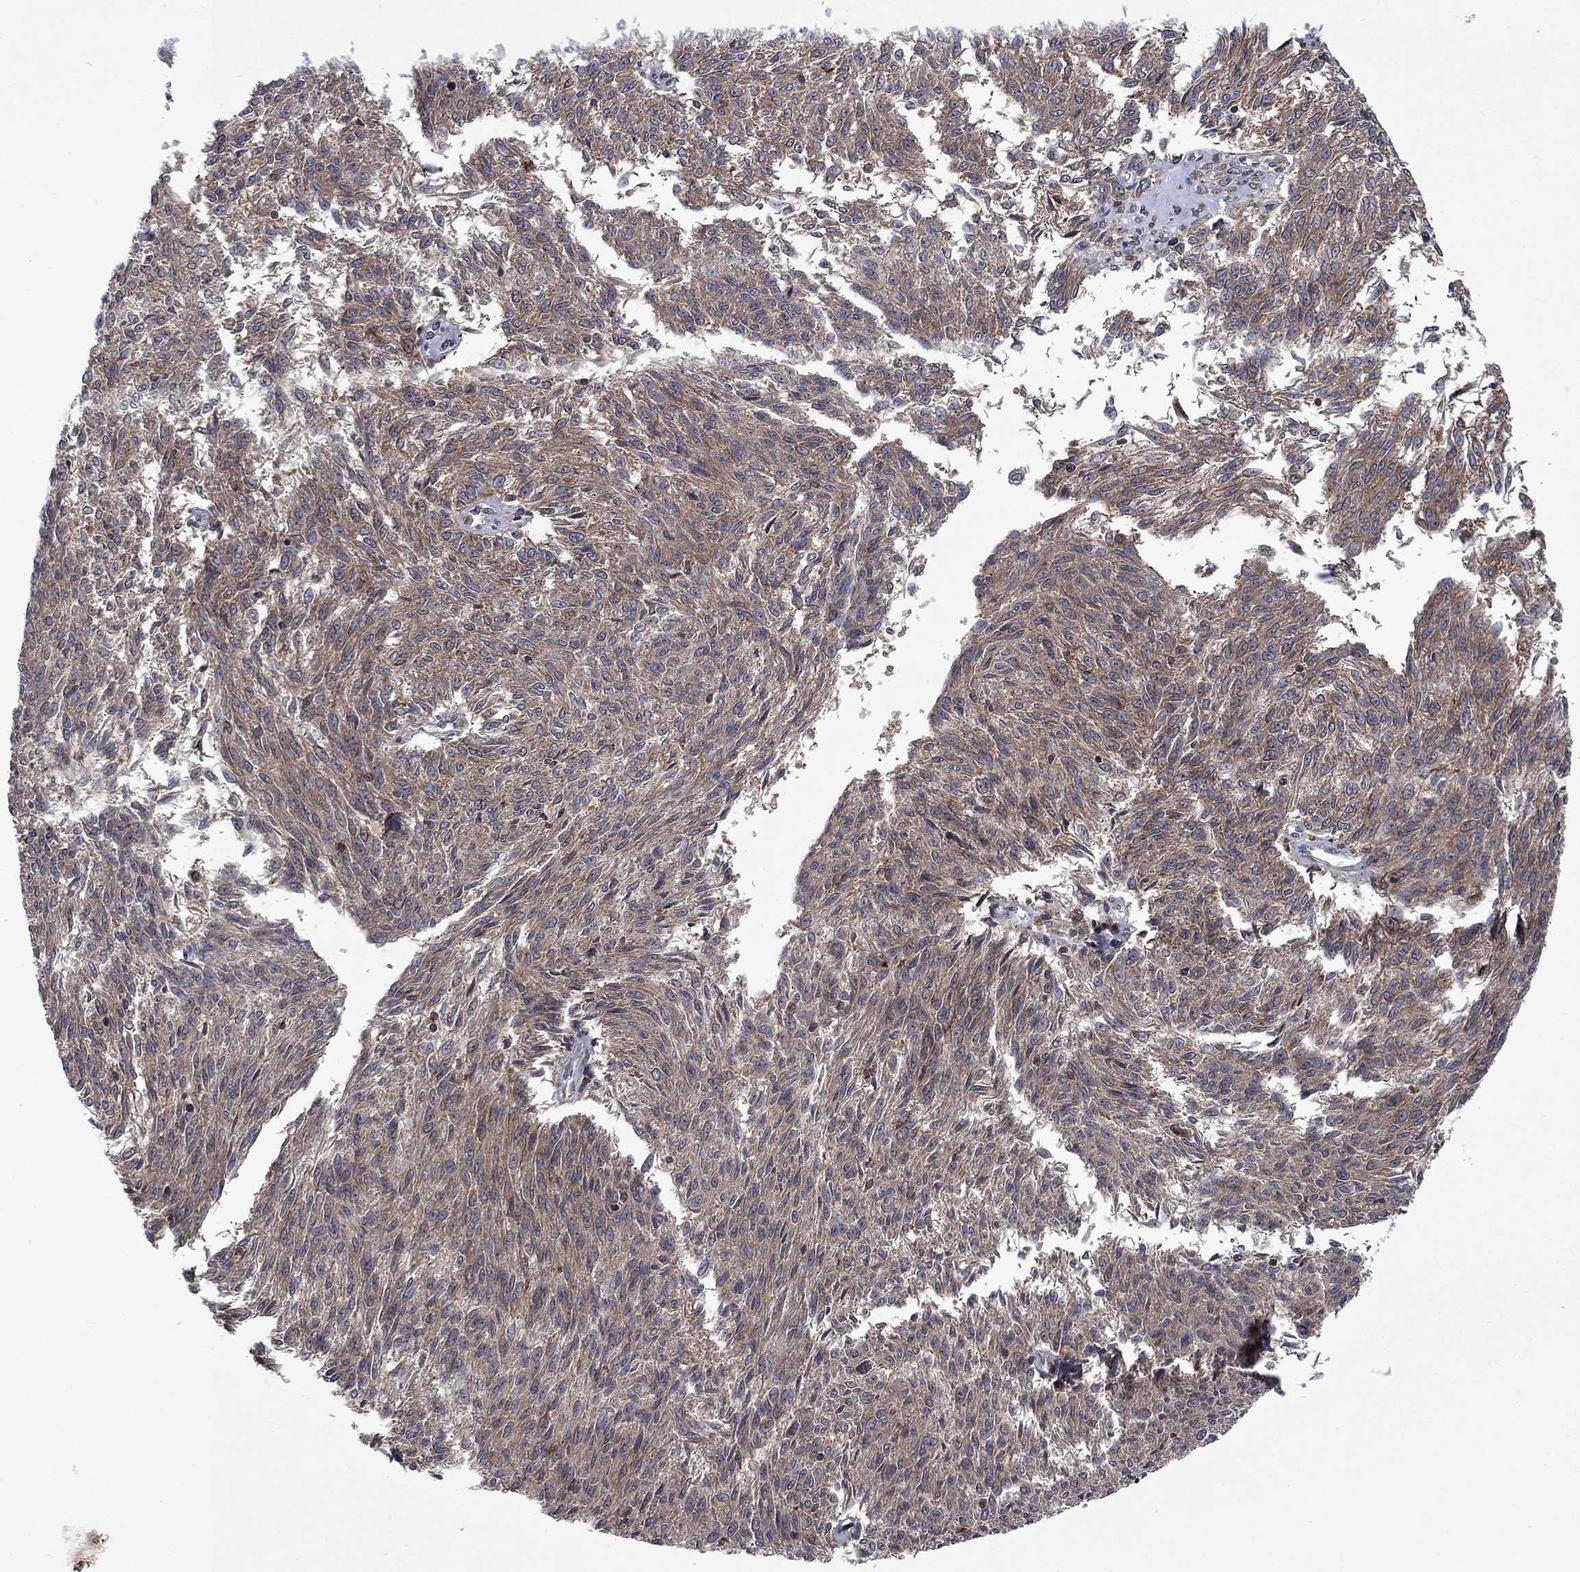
{"staining": {"intensity": "weak", "quantity": ">75%", "location": "cytoplasmic/membranous"}, "tissue": "melanoma", "cell_type": "Tumor cells", "image_type": "cancer", "snomed": [{"axis": "morphology", "description": "Malignant melanoma, NOS"}, {"axis": "topography", "description": "Skin"}], "caption": "The micrograph reveals staining of malignant melanoma, revealing weak cytoplasmic/membranous protein staining (brown color) within tumor cells.", "gene": "TMEM33", "patient": {"sex": "female", "age": 72}}